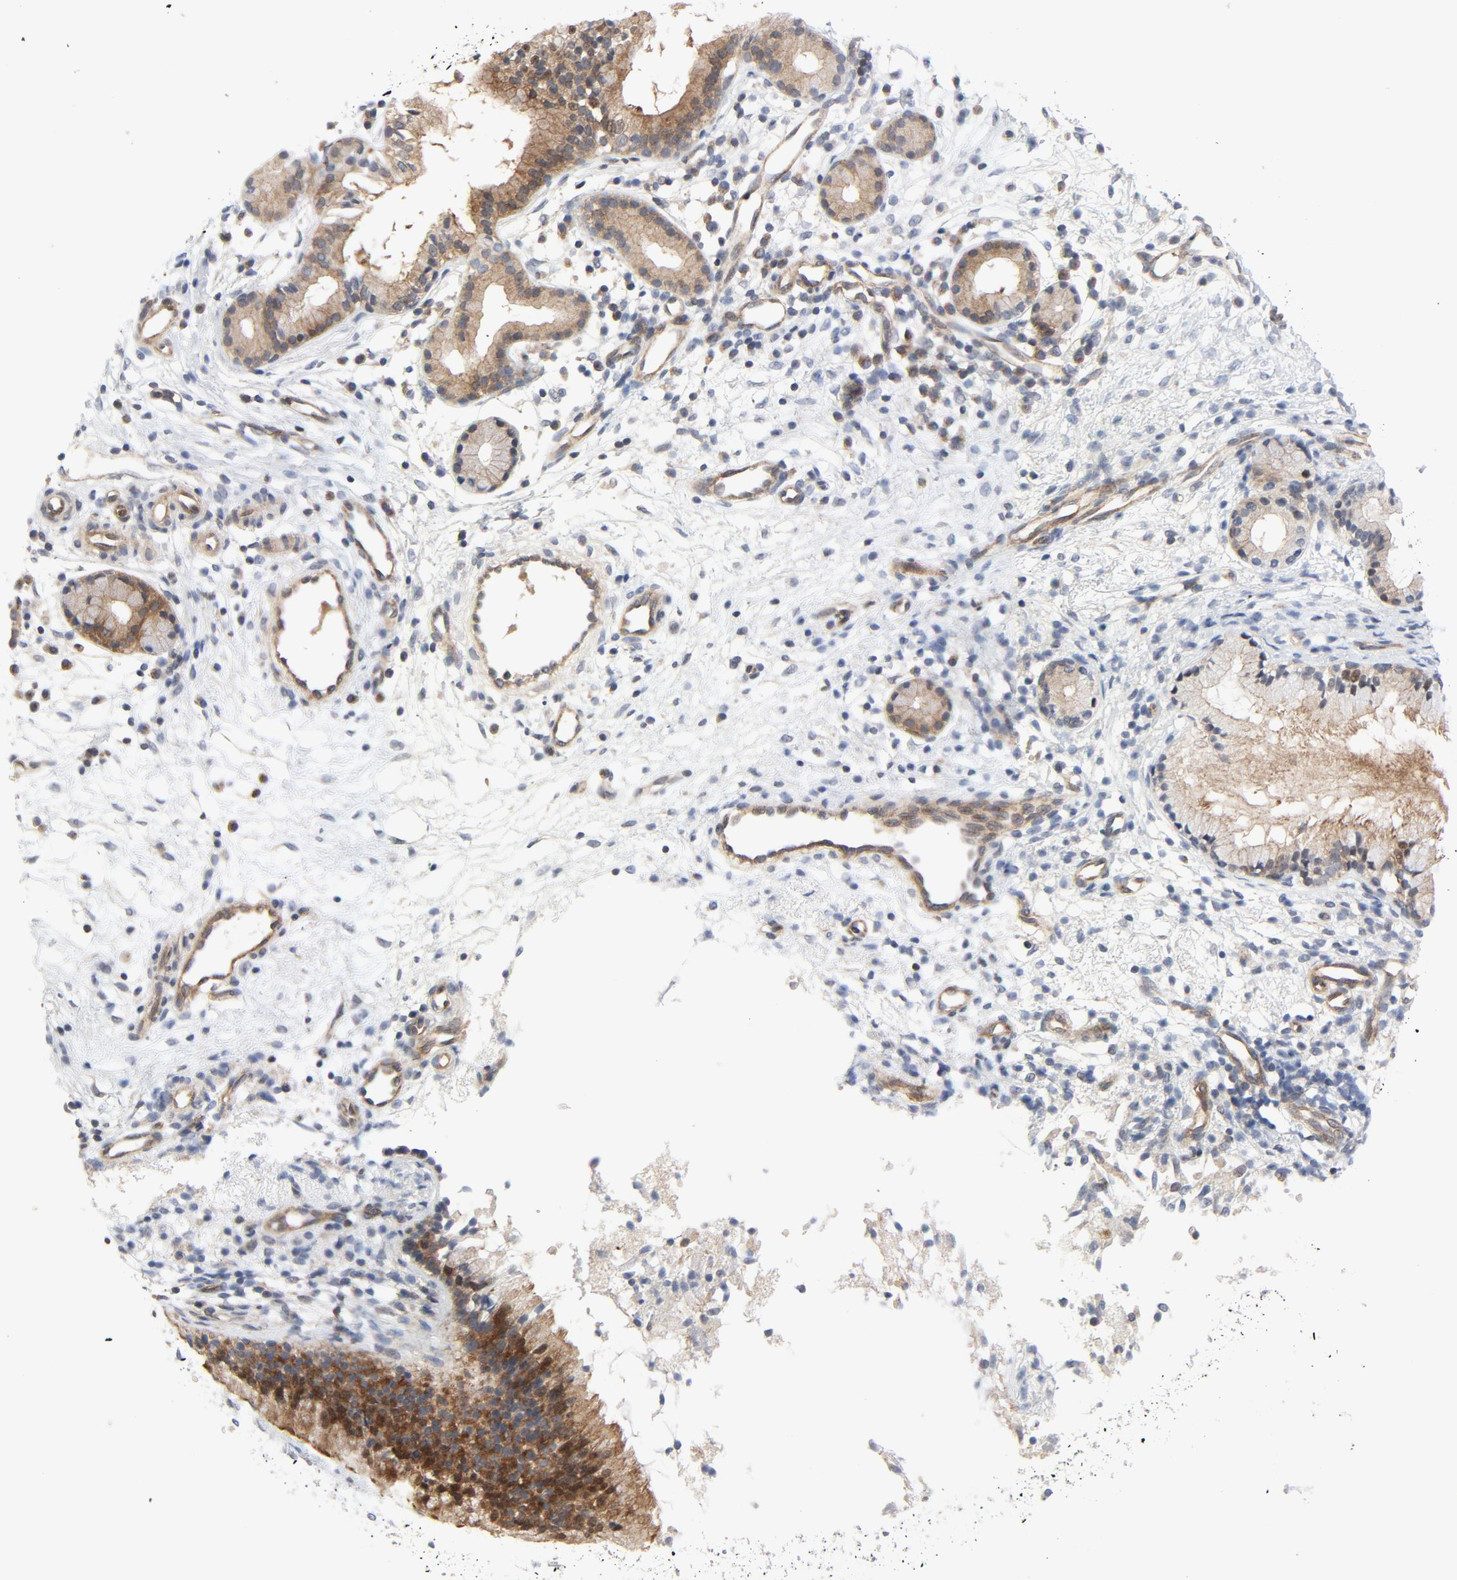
{"staining": {"intensity": "strong", "quantity": ">75%", "location": "cytoplasmic/membranous"}, "tissue": "nasopharynx", "cell_type": "Respiratory epithelial cells", "image_type": "normal", "snomed": [{"axis": "morphology", "description": "Normal tissue, NOS"}, {"axis": "topography", "description": "Nasopharynx"}], "caption": "Immunohistochemistry image of unremarkable nasopharynx: human nasopharynx stained using immunohistochemistry (IHC) exhibits high levels of strong protein expression localized specifically in the cytoplasmic/membranous of respiratory epithelial cells, appearing as a cytoplasmic/membranous brown color.", "gene": "TSG101", "patient": {"sex": "male", "age": 21}}